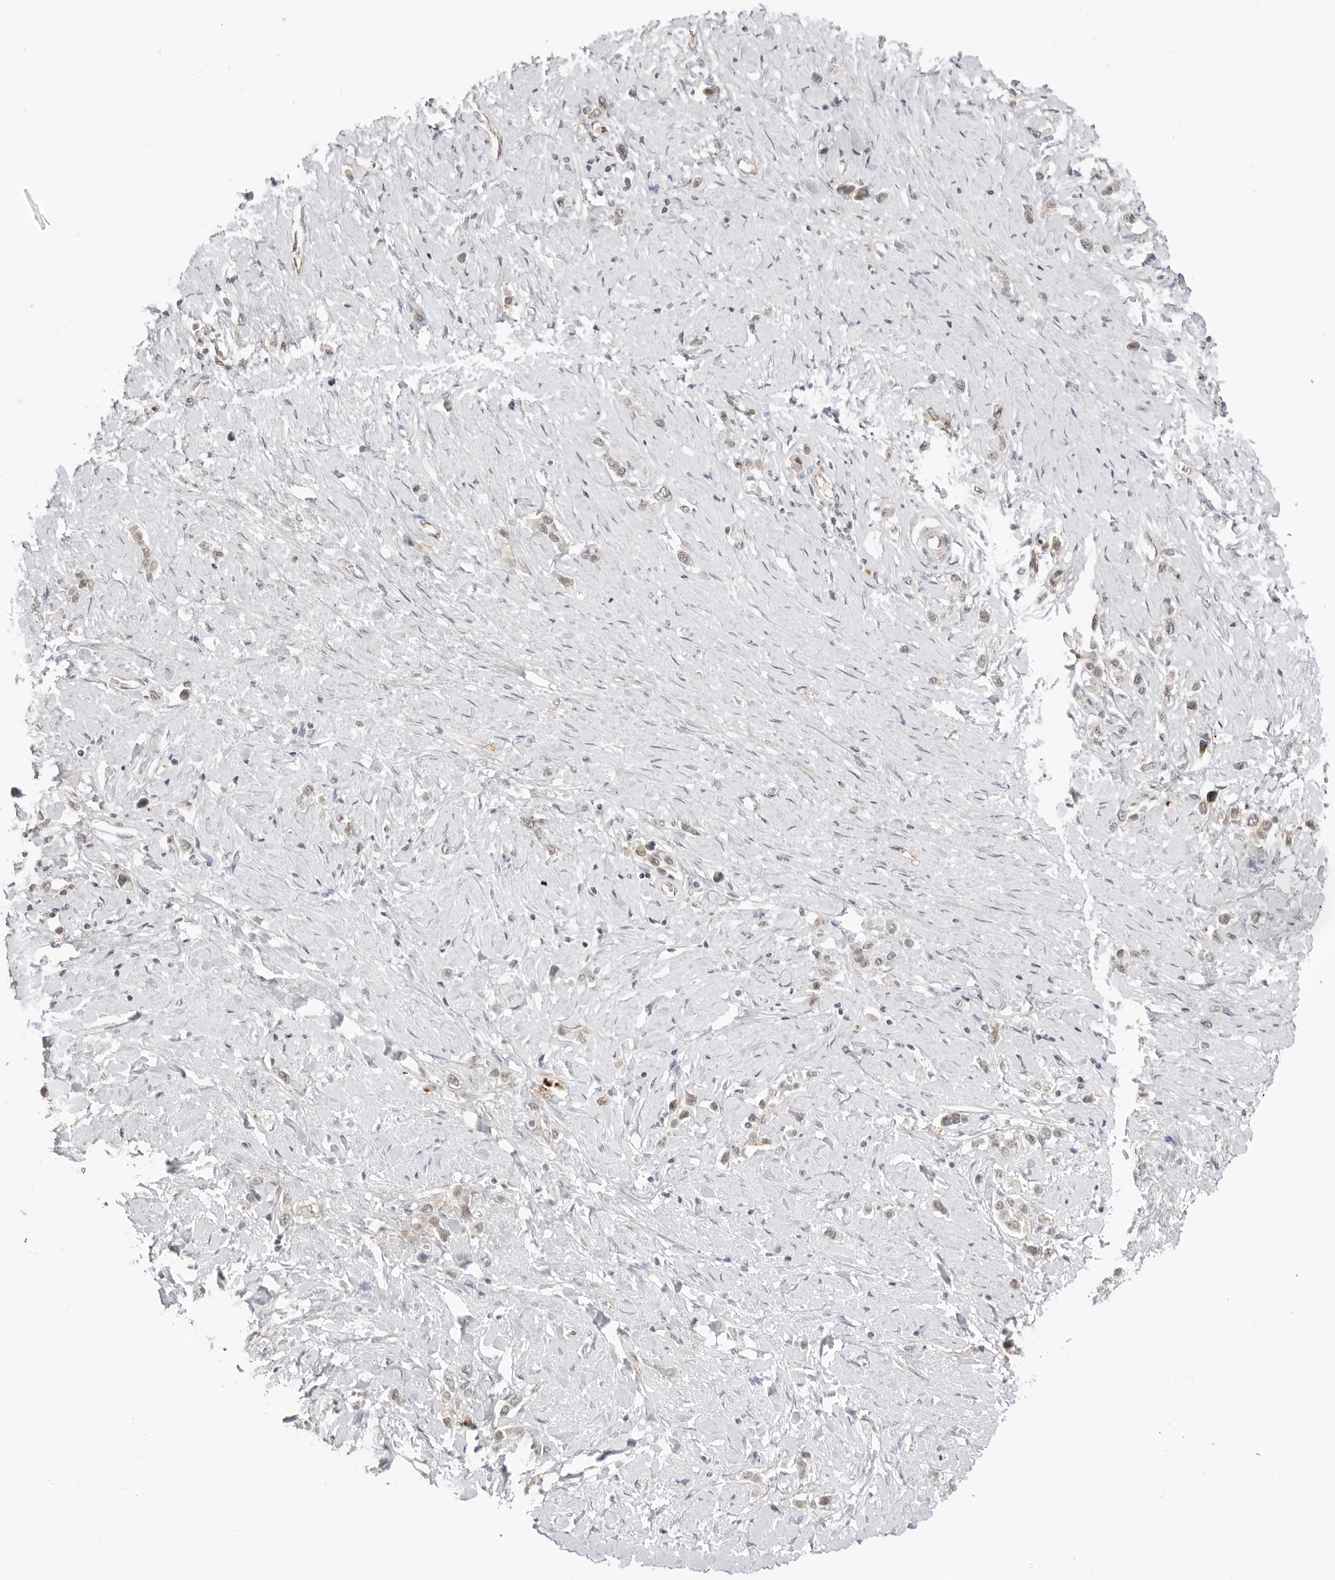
{"staining": {"intensity": "moderate", "quantity": "<25%", "location": "cytoplasmic/membranous"}, "tissue": "stomach cancer", "cell_type": "Tumor cells", "image_type": "cancer", "snomed": [{"axis": "morphology", "description": "Adenocarcinoma, NOS"}, {"axis": "topography", "description": "Stomach"}], "caption": "DAB immunohistochemical staining of human stomach adenocarcinoma demonstrates moderate cytoplasmic/membranous protein positivity in about <25% of tumor cells. (DAB IHC, brown staining for protein, blue staining for nuclei).", "gene": "TRAPPC3", "patient": {"sex": "female", "age": 65}}